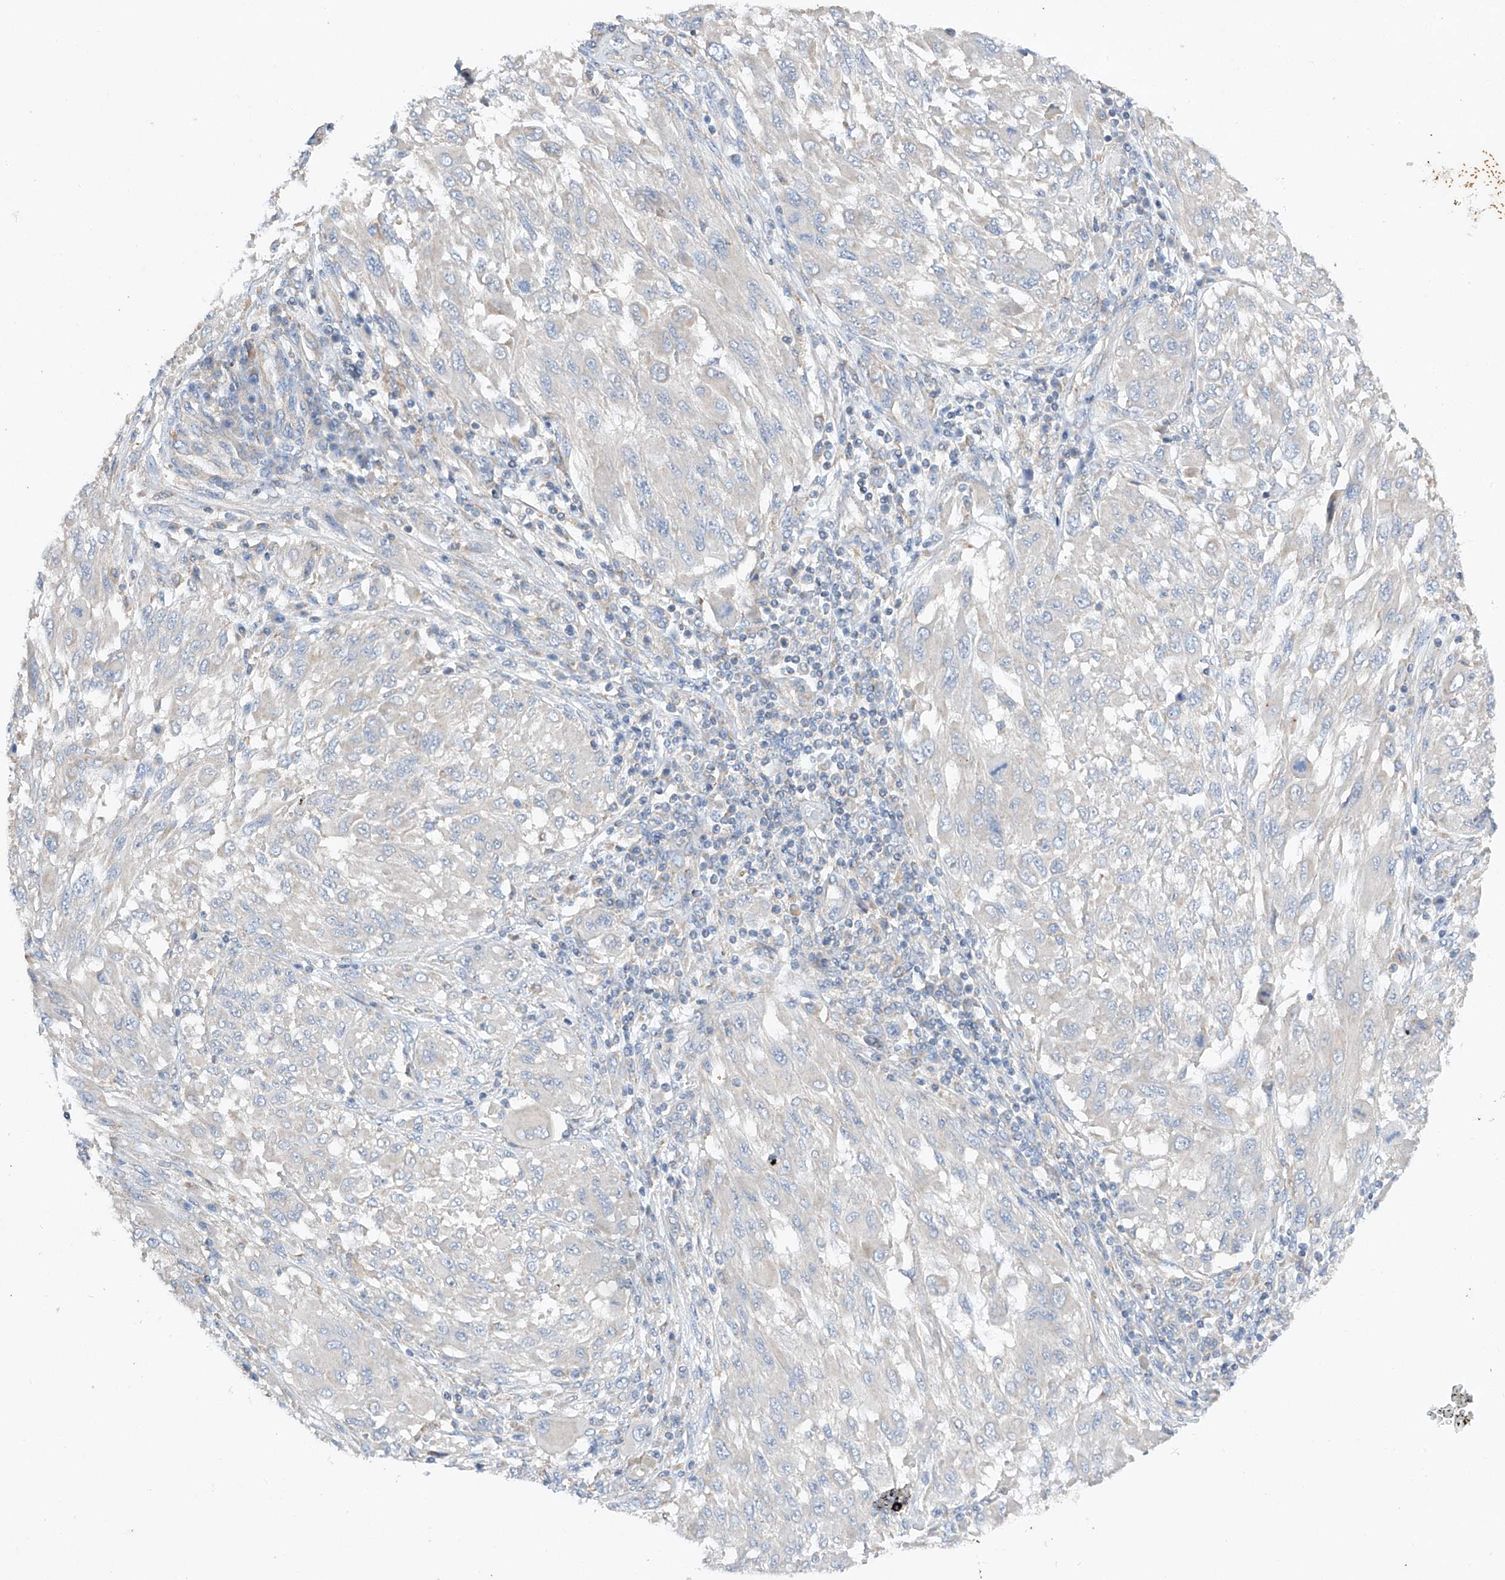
{"staining": {"intensity": "negative", "quantity": "none", "location": "none"}, "tissue": "melanoma", "cell_type": "Tumor cells", "image_type": "cancer", "snomed": [{"axis": "morphology", "description": "Malignant melanoma, NOS"}, {"axis": "topography", "description": "Skin"}], "caption": "This image is of malignant melanoma stained with immunohistochemistry to label a protein in brown with the nuclei are counter-stained blue. There is no expression in tumor cells.", "gene": "AMD1", "patient": {"sex": "female", "age": 91}}